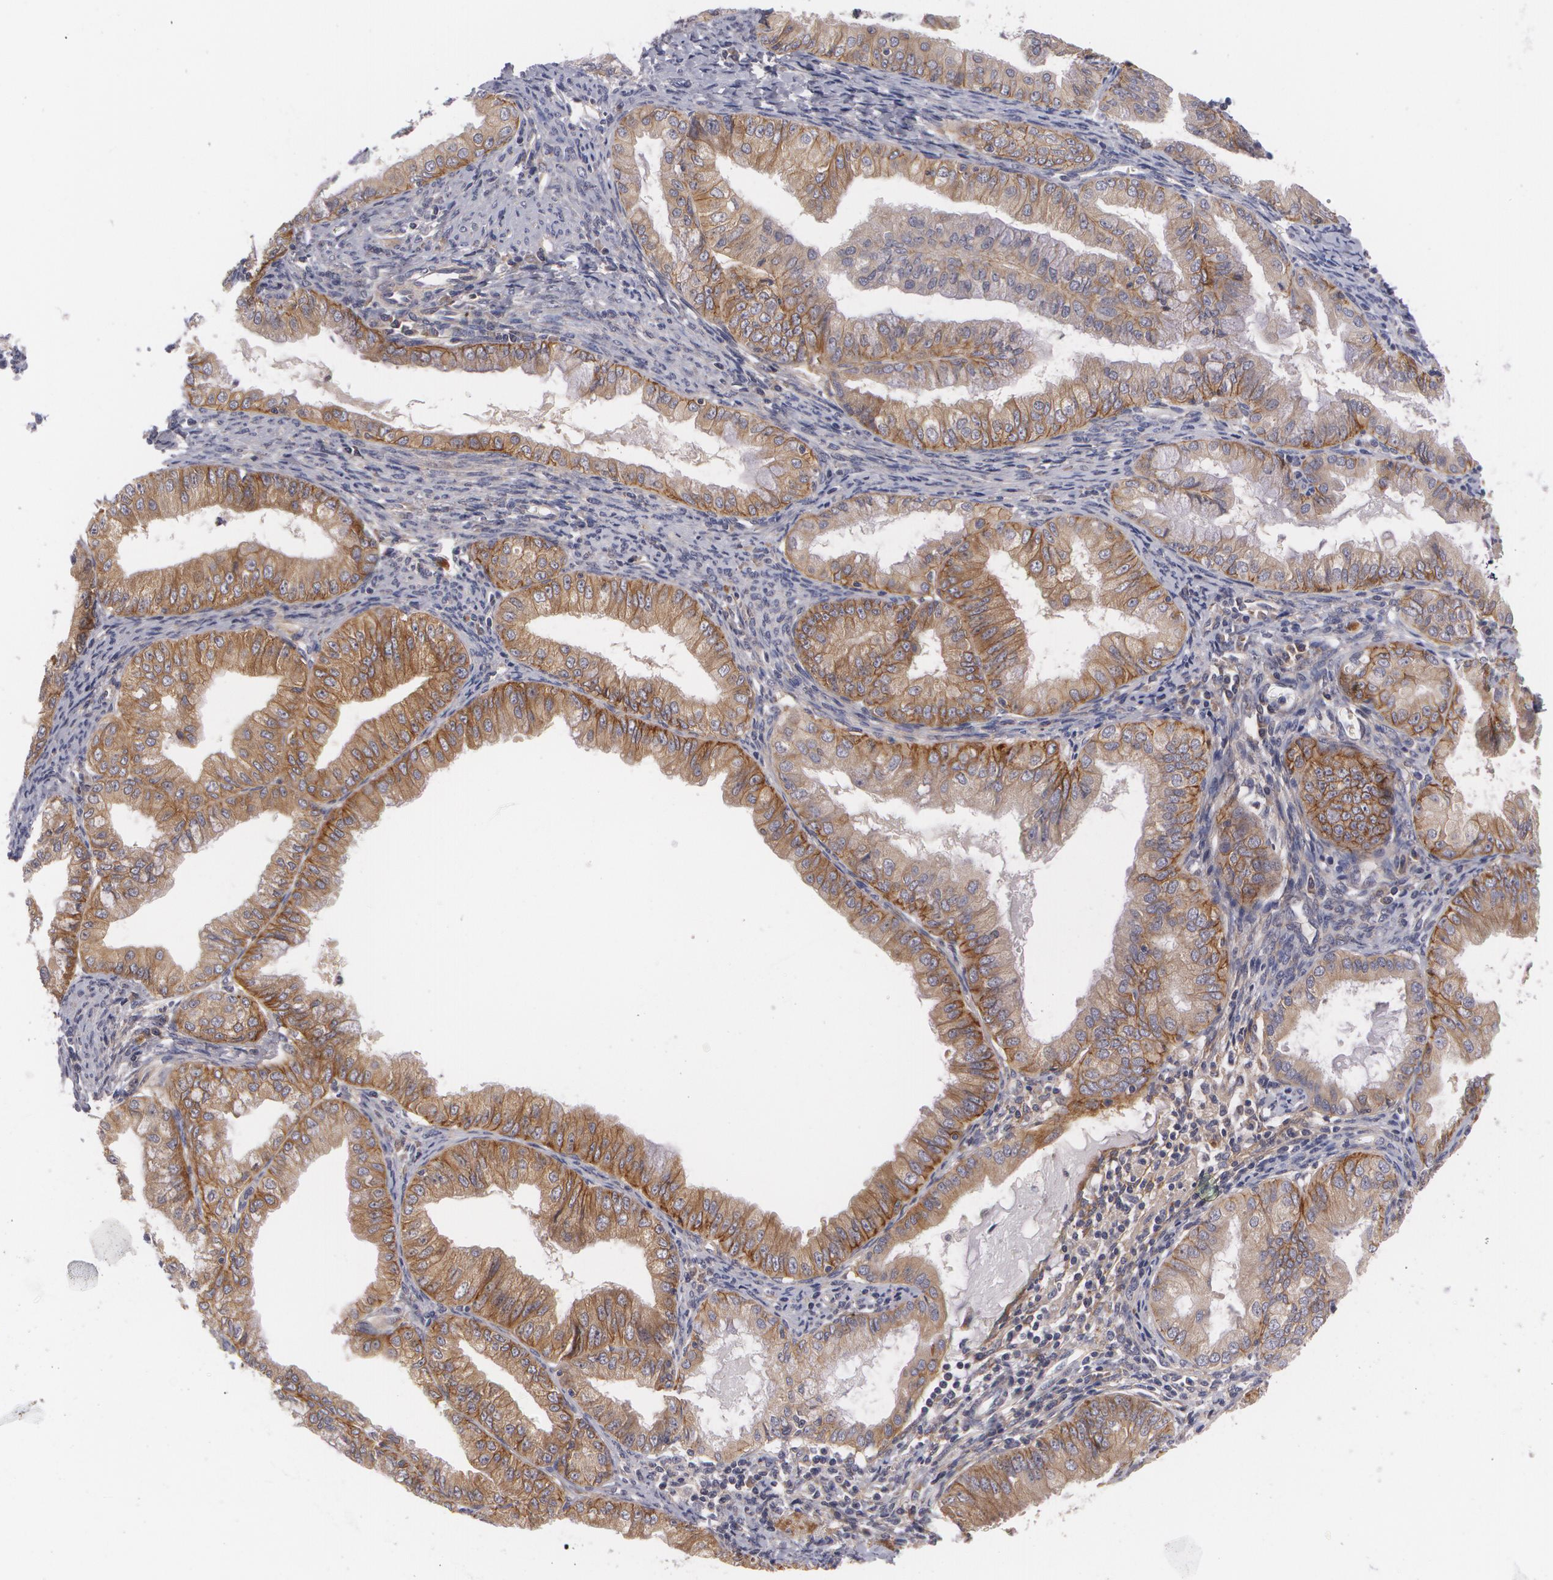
{"staining": {"intensity": "strong", "quantity": ">75%", "location": "cytoplasmic/membranous"}, "tissue": "endometrial cancer", "cell_type": "Tumor cells", "image_type": "cancer", "snomed": [{"axis": "morphology", "description": "Adenocarcinoma, NOS"}, {"axis": "topography", "description": "Endometrium"}], "caption": "Brown immunohistochemical staining in human endometrial cancer (adenocarcinoma) exhibits strong cytoplasmic/membranous positivity in approximately >75% of tumor cells.", "gene": "CASK", "patient": {"sex": "female", "age": 76}}